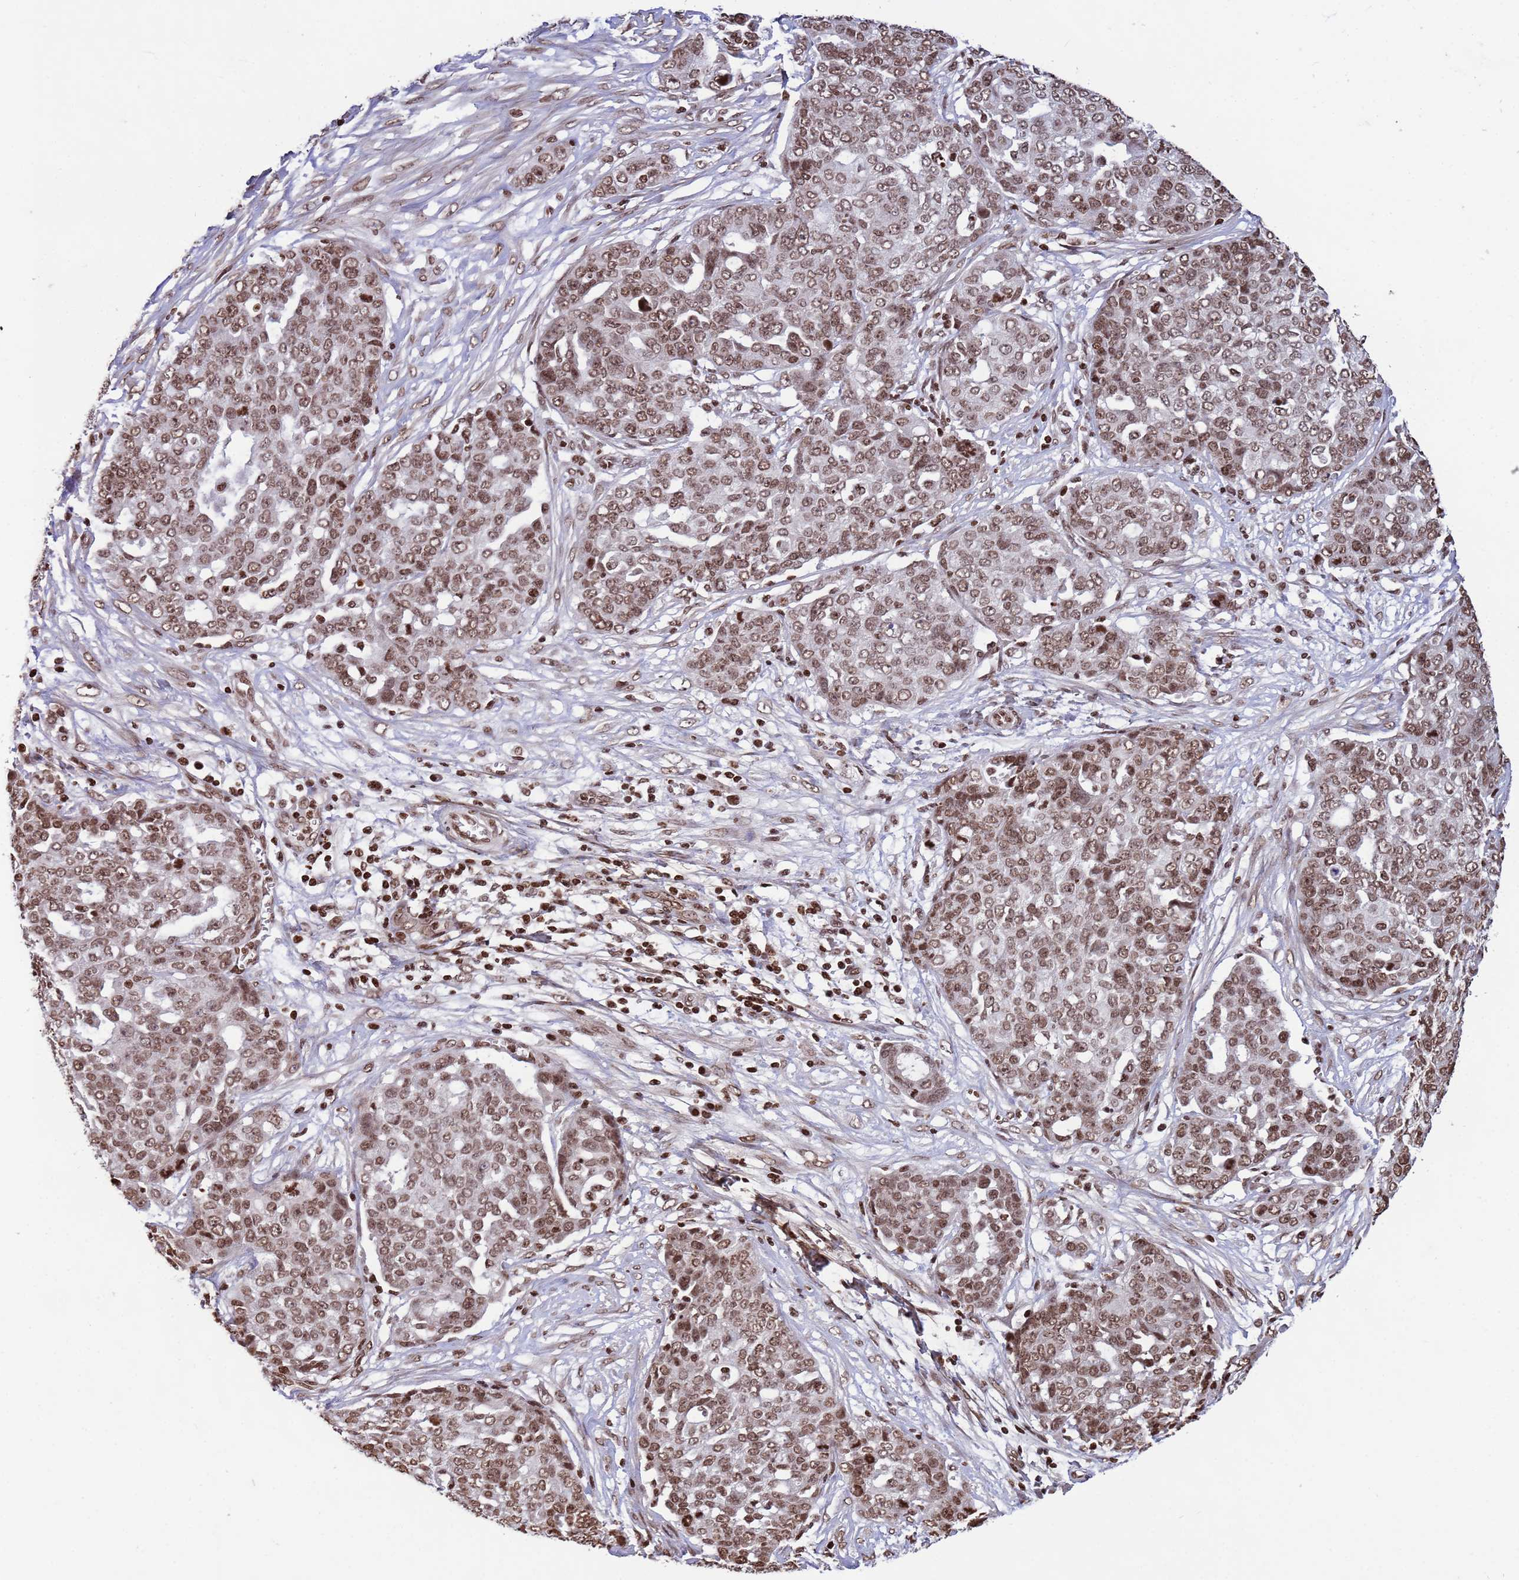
{"staining": {"intensity": "moderate", "quantity": ">75%", "location": "nuclear"}, "tissue": "ovarian cancer", "cell_type": "Tumor cells", "image_type": "cancer", "snomed": [{"axis": "morphology", "description": "Cystadenocarcinoma, serous, NOS"}, {"axis": "topography", "description": "Soft tissue"}, {"axis": "topography", "description": "Ovary"}], "caption": "Immunohistochemical staining of ovarian cancer (serous cystadenocarcinoma) displays medium levels of moderate nuclear expression in about >75% of tumor cells.", "gene": "H3-3B", "patient": {"sex": "female", "age": 57}}